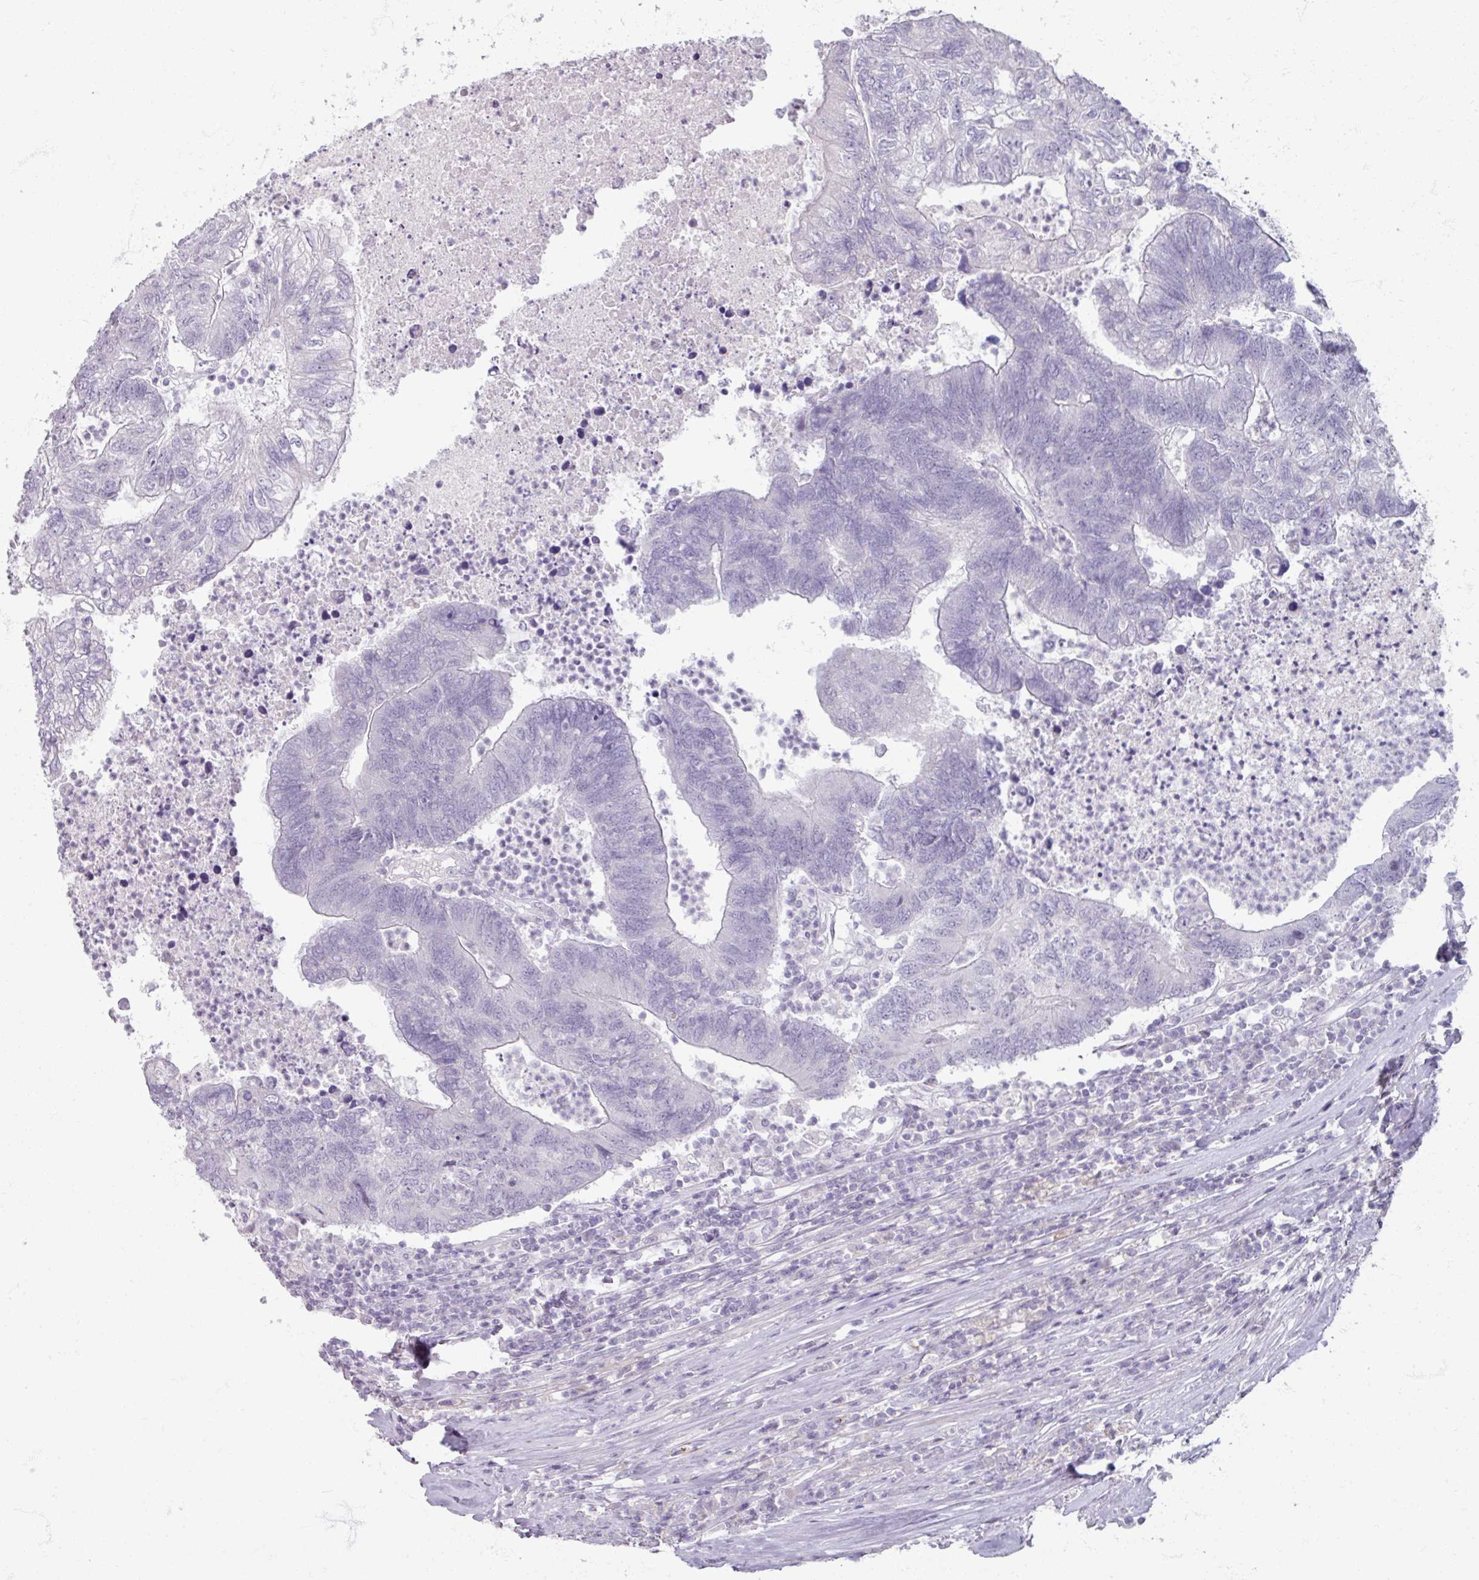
{"staining": {"intensity": "negative", "quantity": "none", "location": "none"}, "tissue": "colorectal cancer", "cell_type": "Tumor cells", "image_type": "cancer", "snomed": [{"axis": "morphology", "description": "Adenocarcinoma, NOS"}, {"axis": "topography", "description": "Colon"}], "caption": "Immunohistochemistry photomicrograph of colorectal cancer stained for a protein (brown), which shows no staining in tumor cells.", "gene": "TG", "patient": {"sex": "female", "age": 48}}